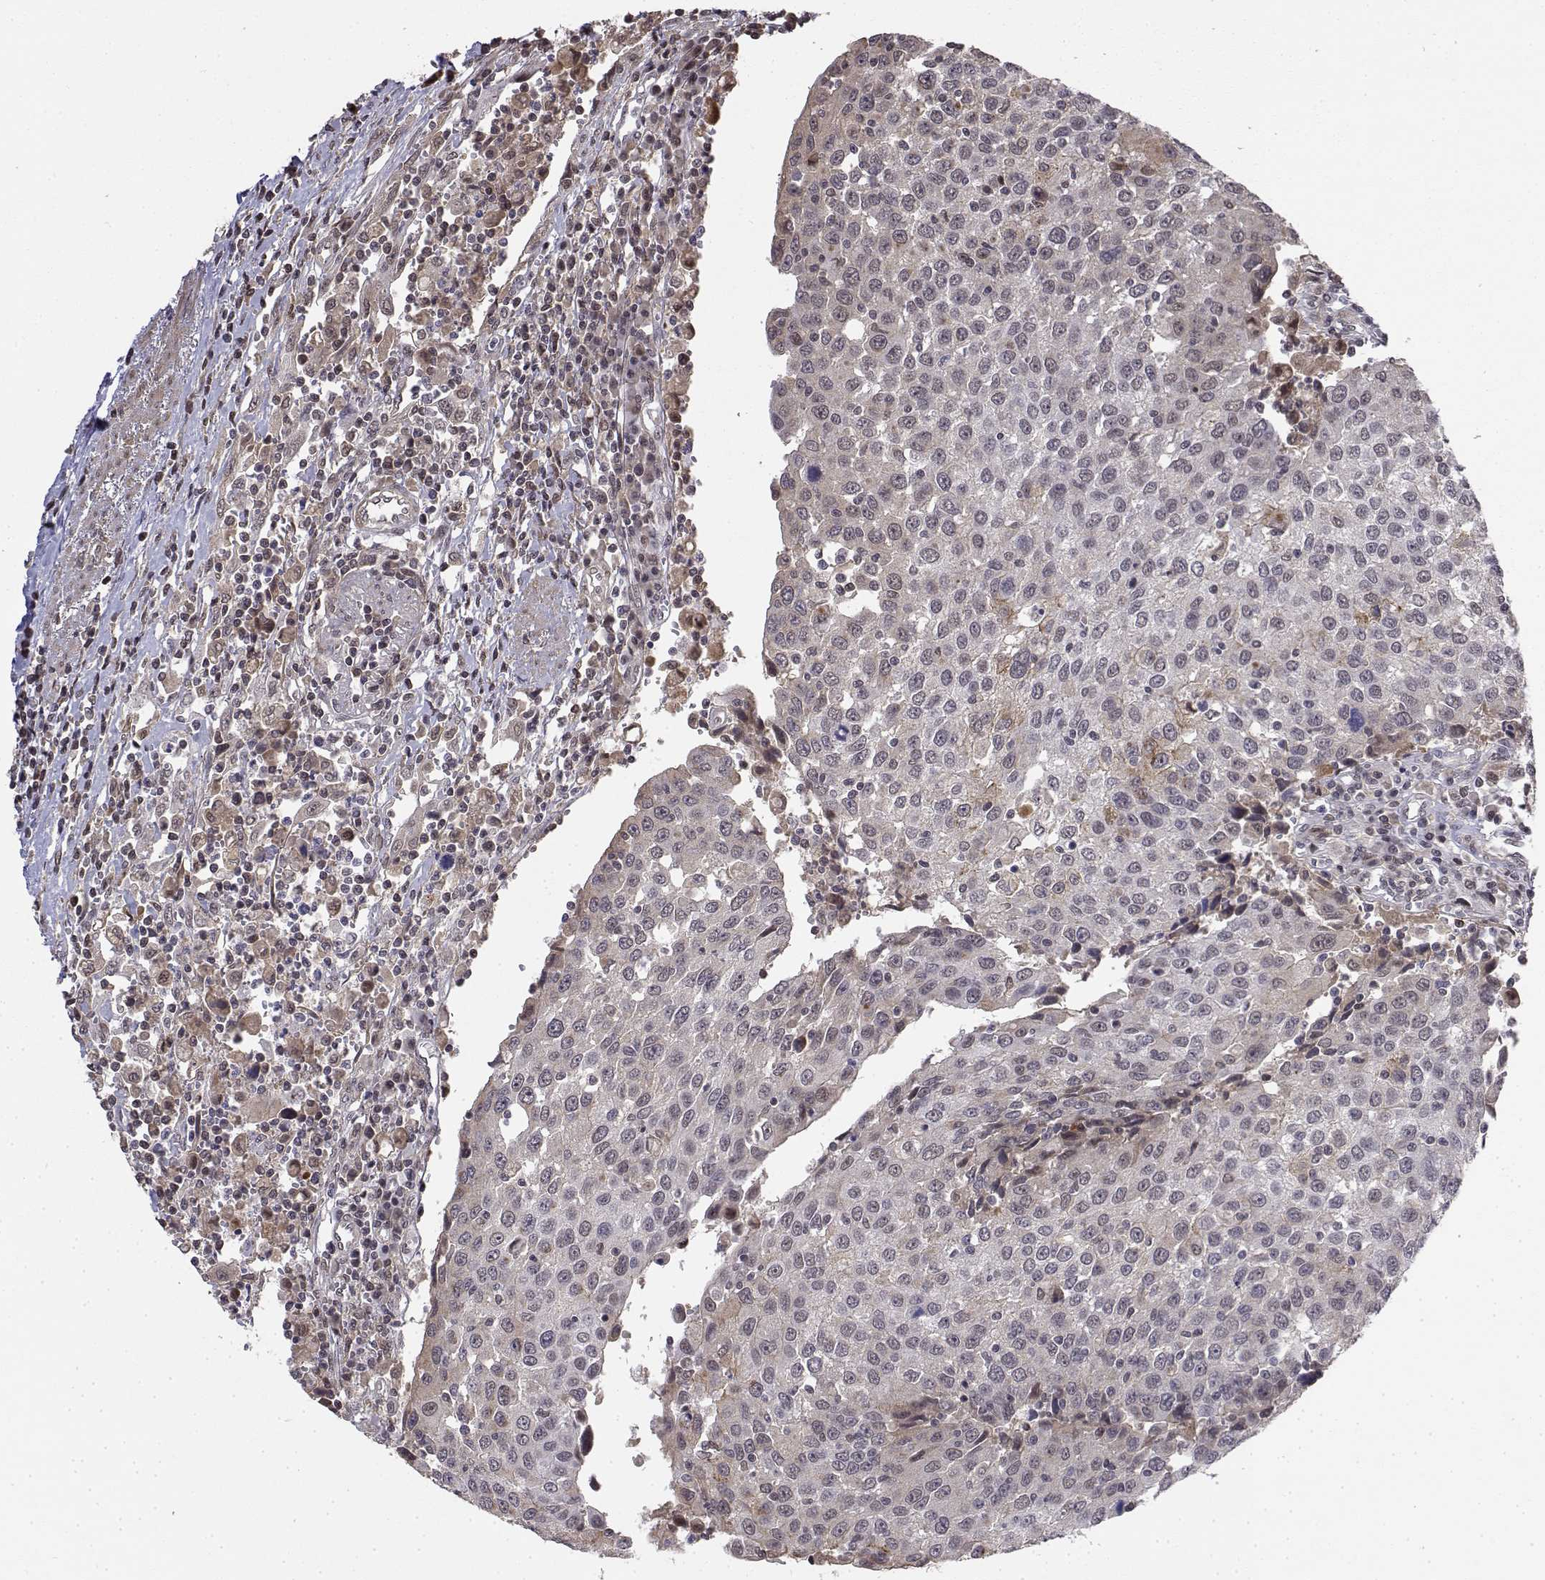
{"staining": {"intensity": "negative", "quantity": "none", "location": "none"}, "tissue": "urothelial cancer", "cell_type": "Tumor cells", "image_type": "cancer", "snomed": [{"axis": "morphology", "description": "Urothelial carcinoma, High grade"}, {"axis": "topography", "description": "Urinary bladder"}], "caption": "IHC histopathology image of neoplastic tissue: high-grade urothelial carcinoma stained with DAB shows no significant protein staining in tumor cells.", "gene": "ITGA7", "patient": {"sex": "female", "age": 85}}